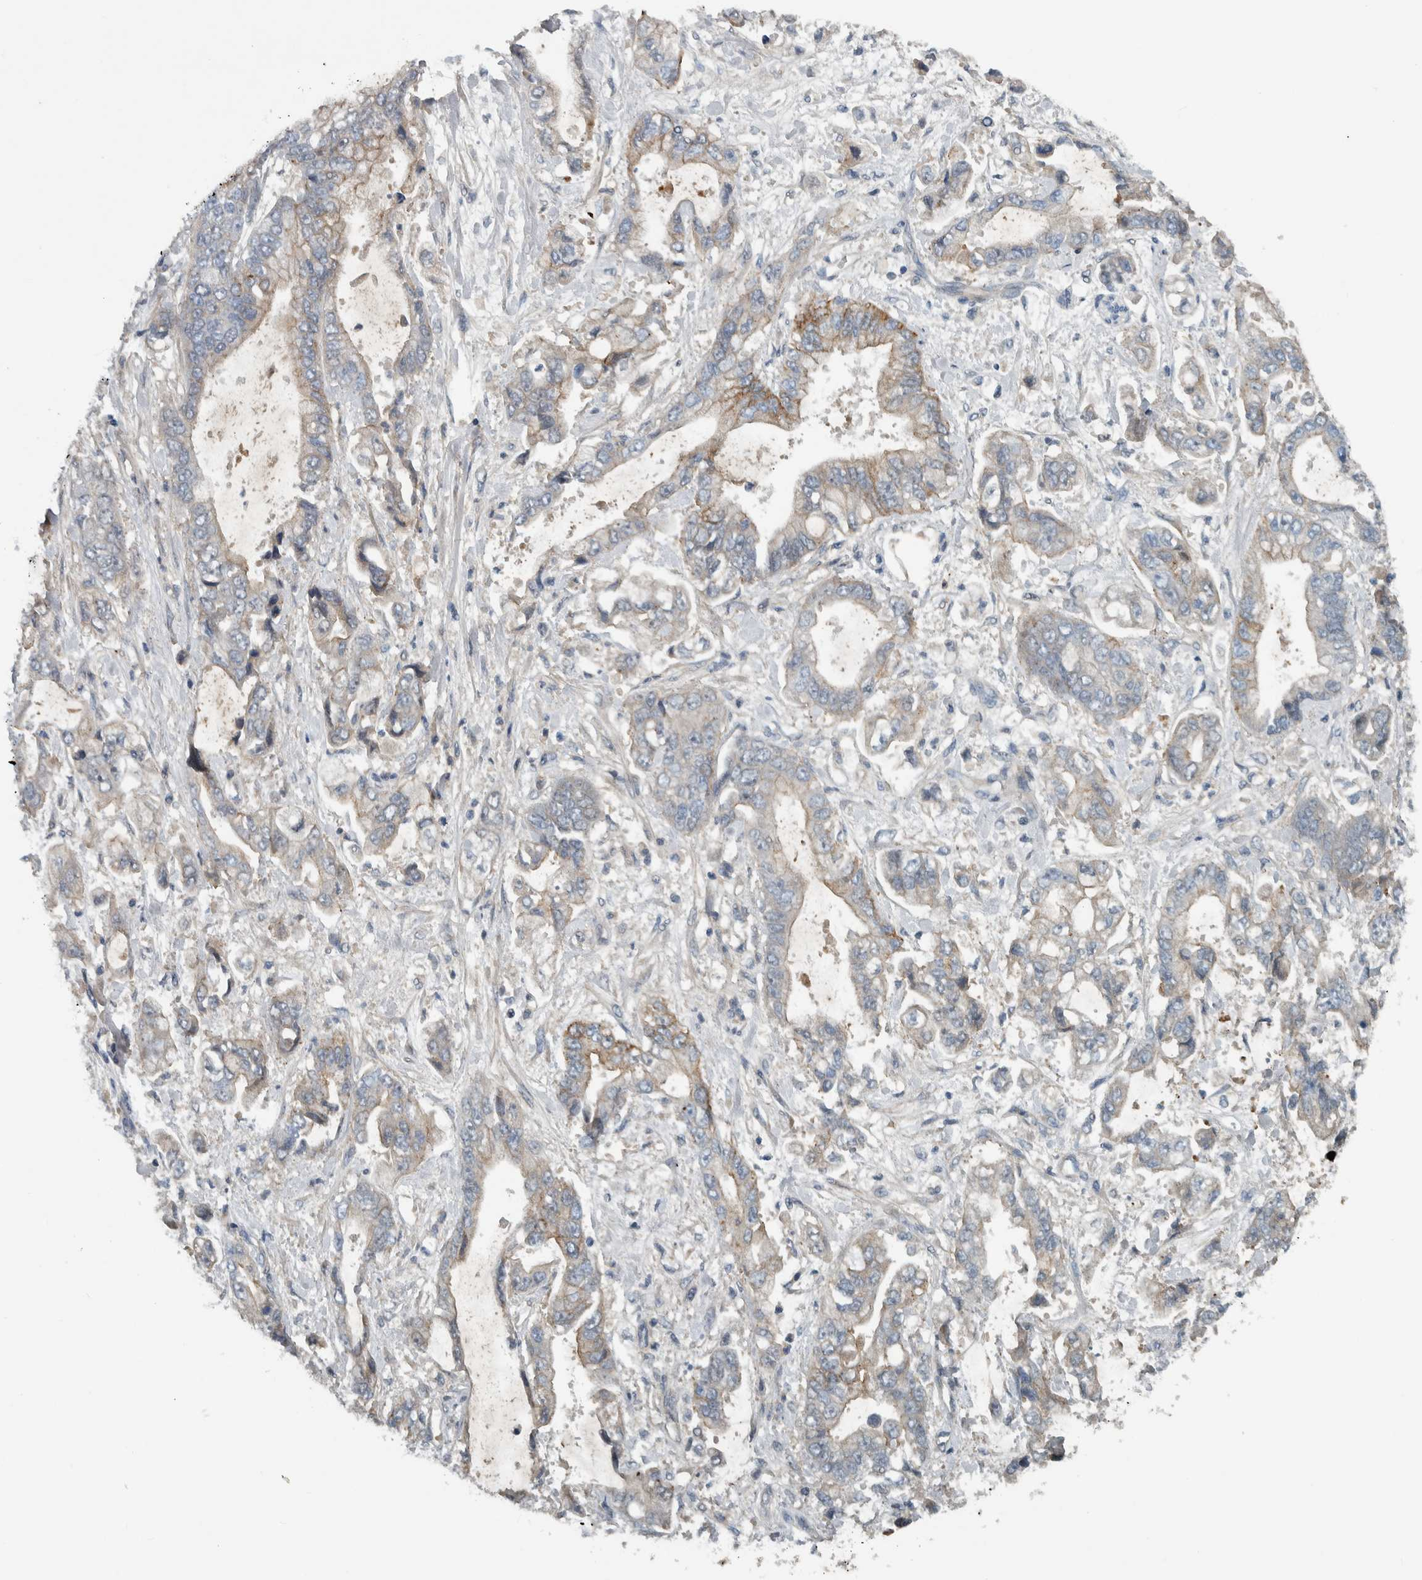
{"staining": {"intensity": "weak", "quantity": "<25%", "location": "cytoplasmic/membranous"}, "tissue": "stomach cancer", "cell_type": "Tumor cells", "image_type": "cancer", "snomed": [{"axis": "morphology", "description": "Normal tissue, NOS"}, {"axis": "morphology", "description": "Adenocarcinoma, NOS"}, {"axis": "topography", "description": "Stomach"}], "caption": "Stomach cancer (adenocarcinoma) was stained to show a protein in brown. There is no significant expression in tumor cells.", "gene": "SERPINC1", "patient": {"sex": "male", "age": 62}}